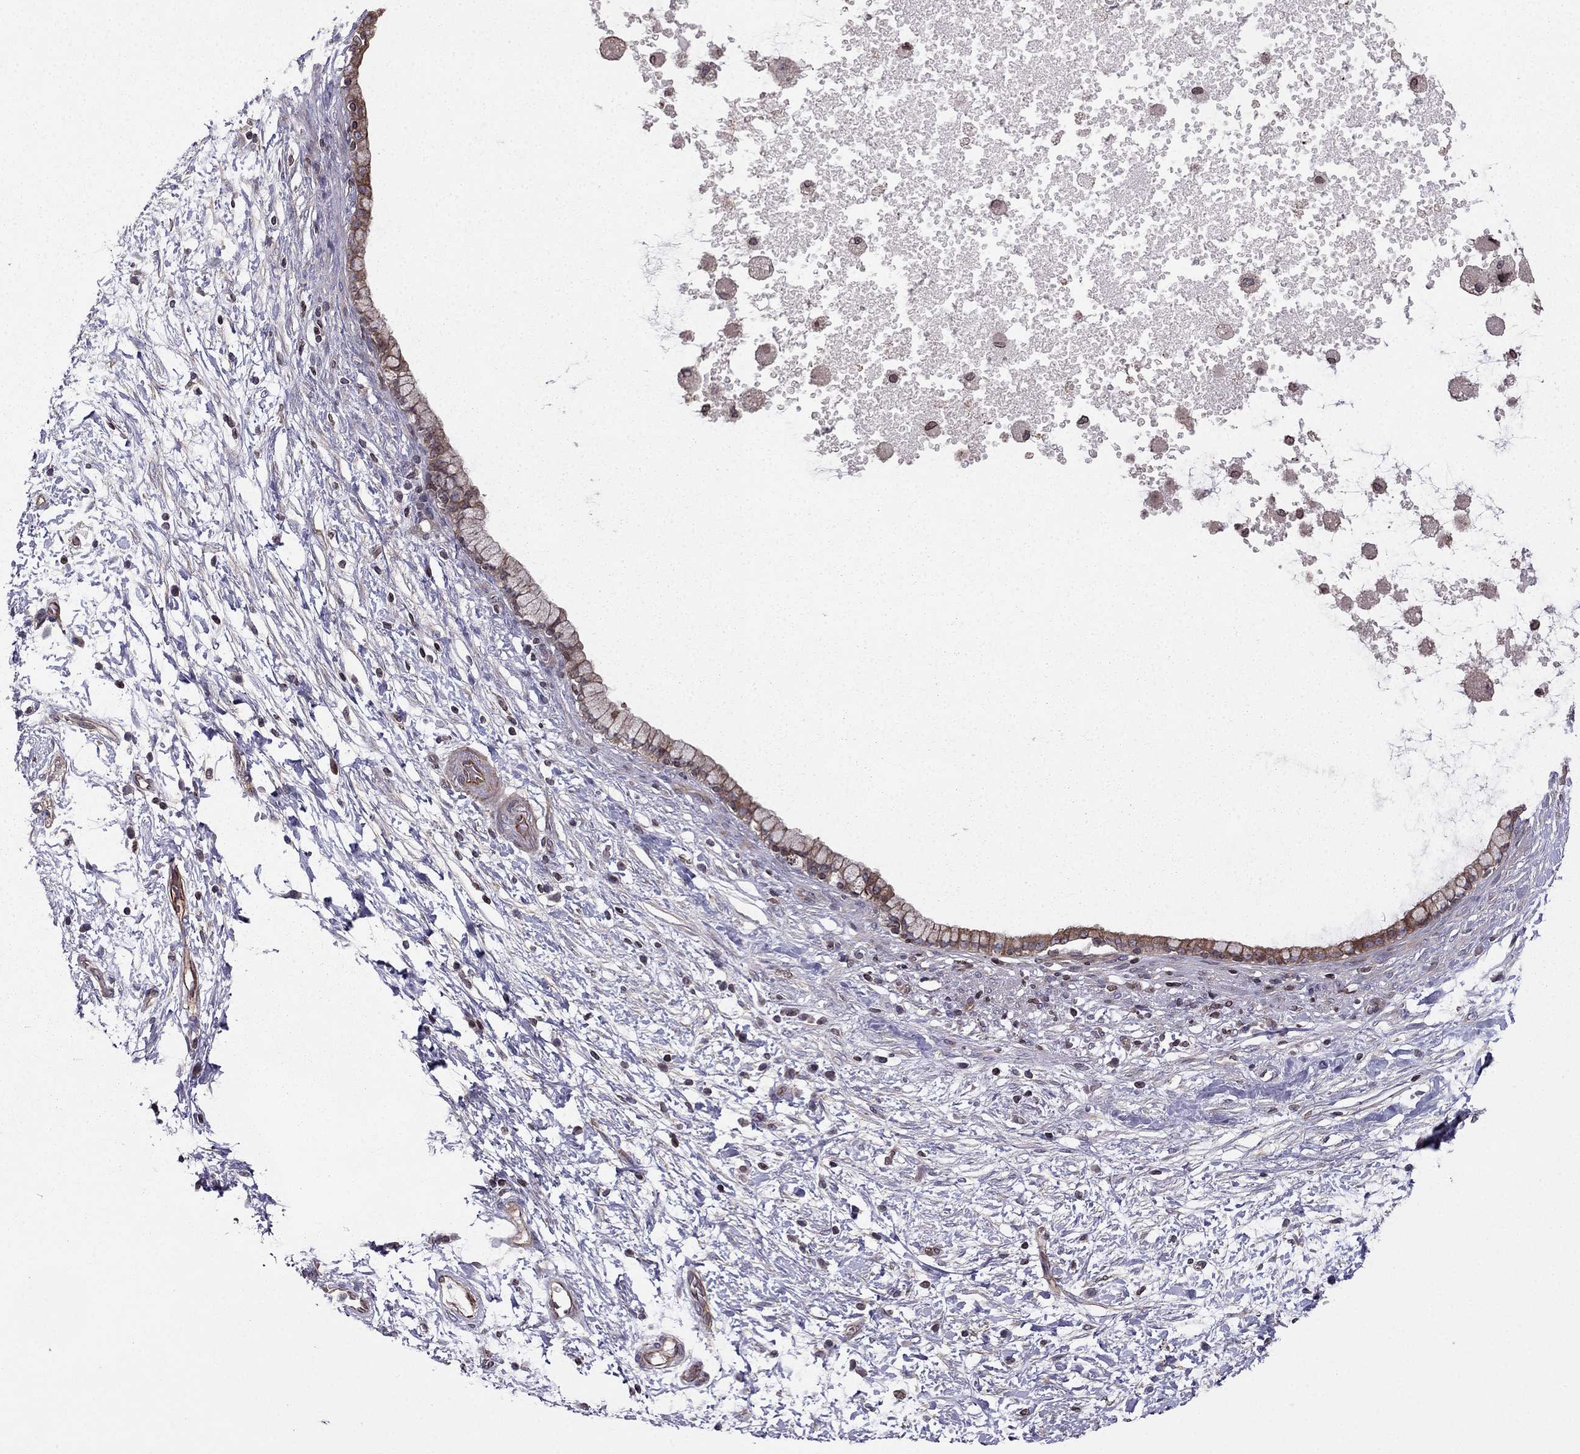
{"staining": {"intensity": "weak", "quantity": "25%-75%", "location": "cytoplasmic/membranous"}, "tissue": "pancreatic cancer", "cell_type": "Tumor cells", "image_type": "cancer", "snomed": [{"axis": "morphology", "description": "Adenocarcinoma, NOS"}, {"axis": "topography", "description": "Pancreas"}], "caption": "The photomicrograph reveals immunohistochemical staining of adenocarcinoma (pancreatic). There is weak cytoplasmic/membranous positivity is identified in approximately 25%-75% of tumor cells.", "gene": "CDC42BPA", "patient": {"sex": "female", "age": 72}}